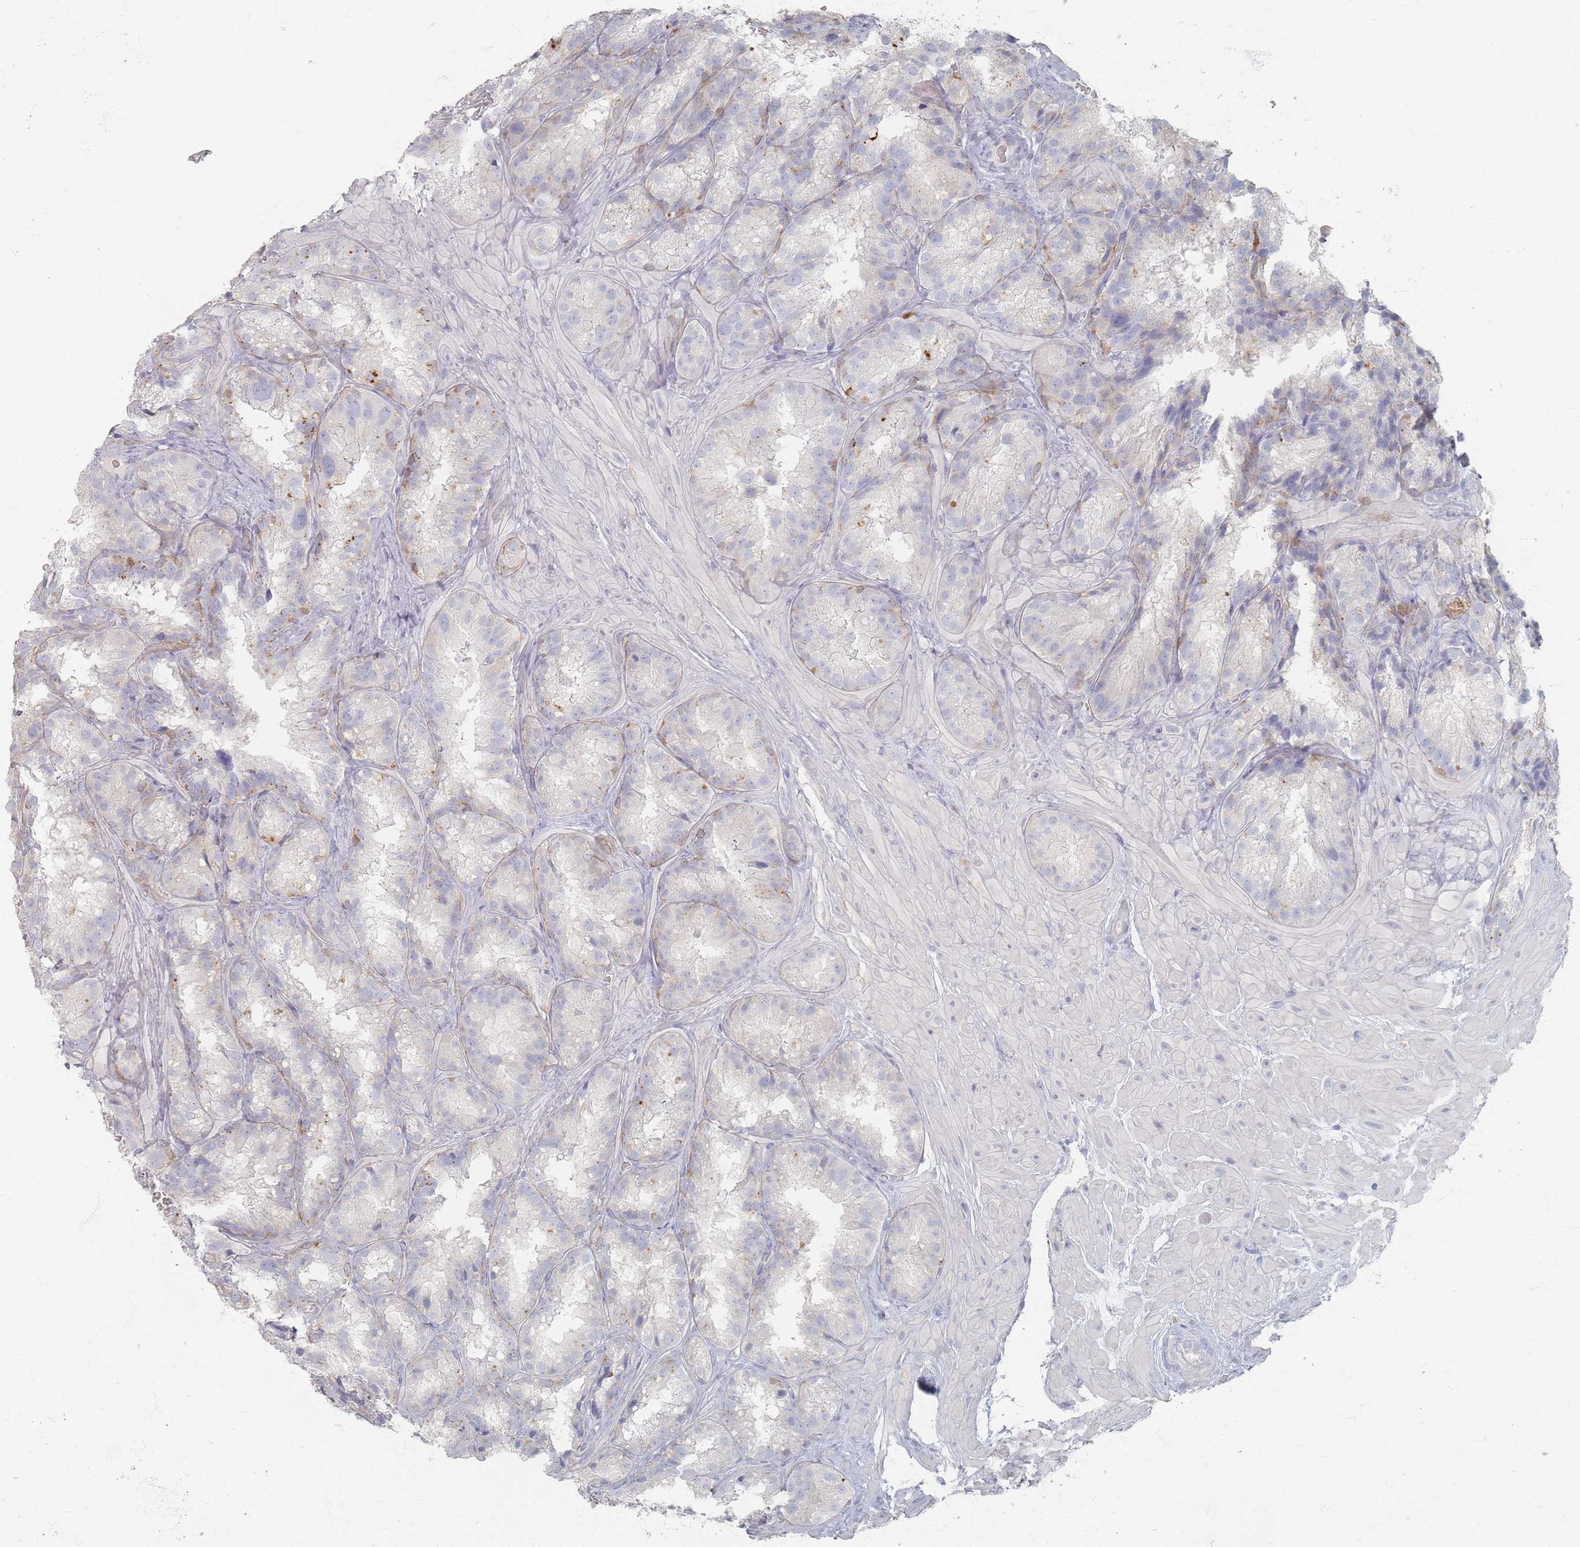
{"staining": {"intensity": "weak", "quantity": "<25%", "location": "cytoplasmic/membranous"}, "tissue": "seminal vesicle", "cell_type": "Glandular cells", "image_type": "normal", "snomed": [{"axis": "morphology", "description": "Normal tissue, NOS"}, {"axis": "topography", "description": "Seminal veicle"}], "caption": "This is an IHC photomicrograph of unremarkable seminal vesicle. There is no expression in glandular cells.", "gene": "ENSG00000251357", "patient": {"sex": "male", "age": 58}}